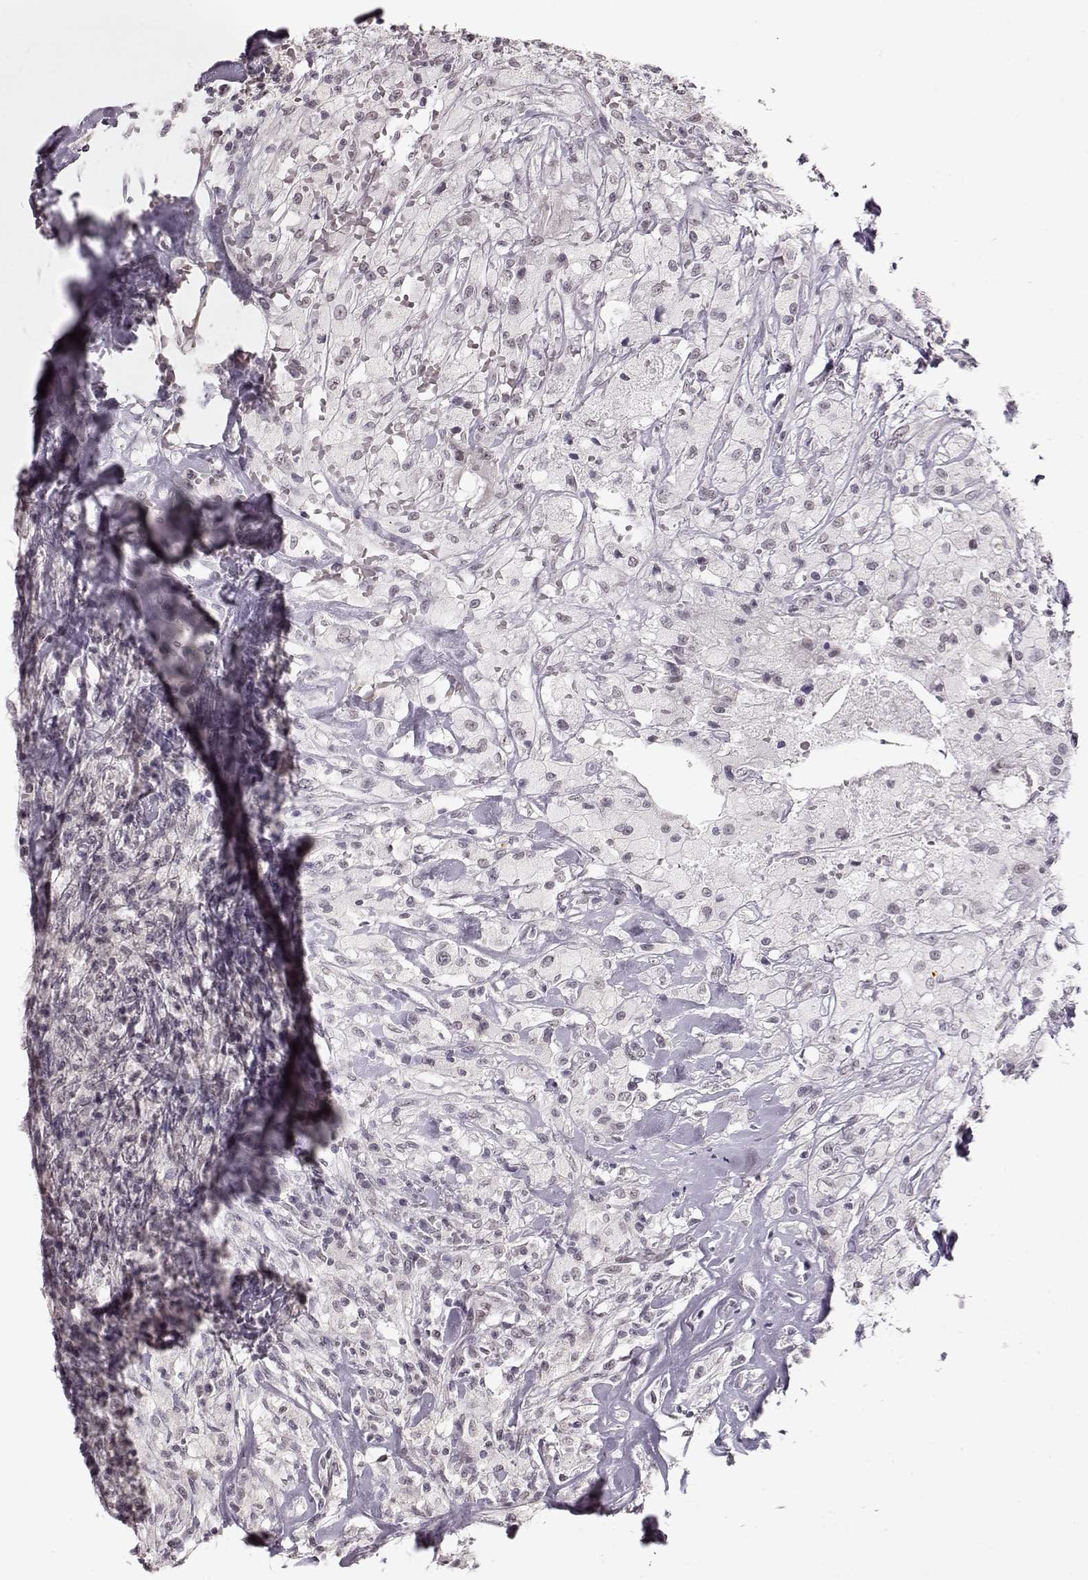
{"staining": {"intensity": "negative", "quantity": "none", "location": "none"}, "tissue": "testis cancer", "cell_type": "Tumor cells", "image_type": "cancer", "snomed": [{"axis": "morphology", "description": "Necrosis, NOS"}, {"axis": "morphology", "description": "Carcinoma, Embryonal, NOS"}, {"axis": "topography", "description": "Testis"}], "caption": "This is an immunohistochemistry (IHC) micrograph of testis cancer. There is no staining in tumor cells.", "gene": "PCP4", "patient": {"sex": "male", "age": 19}}